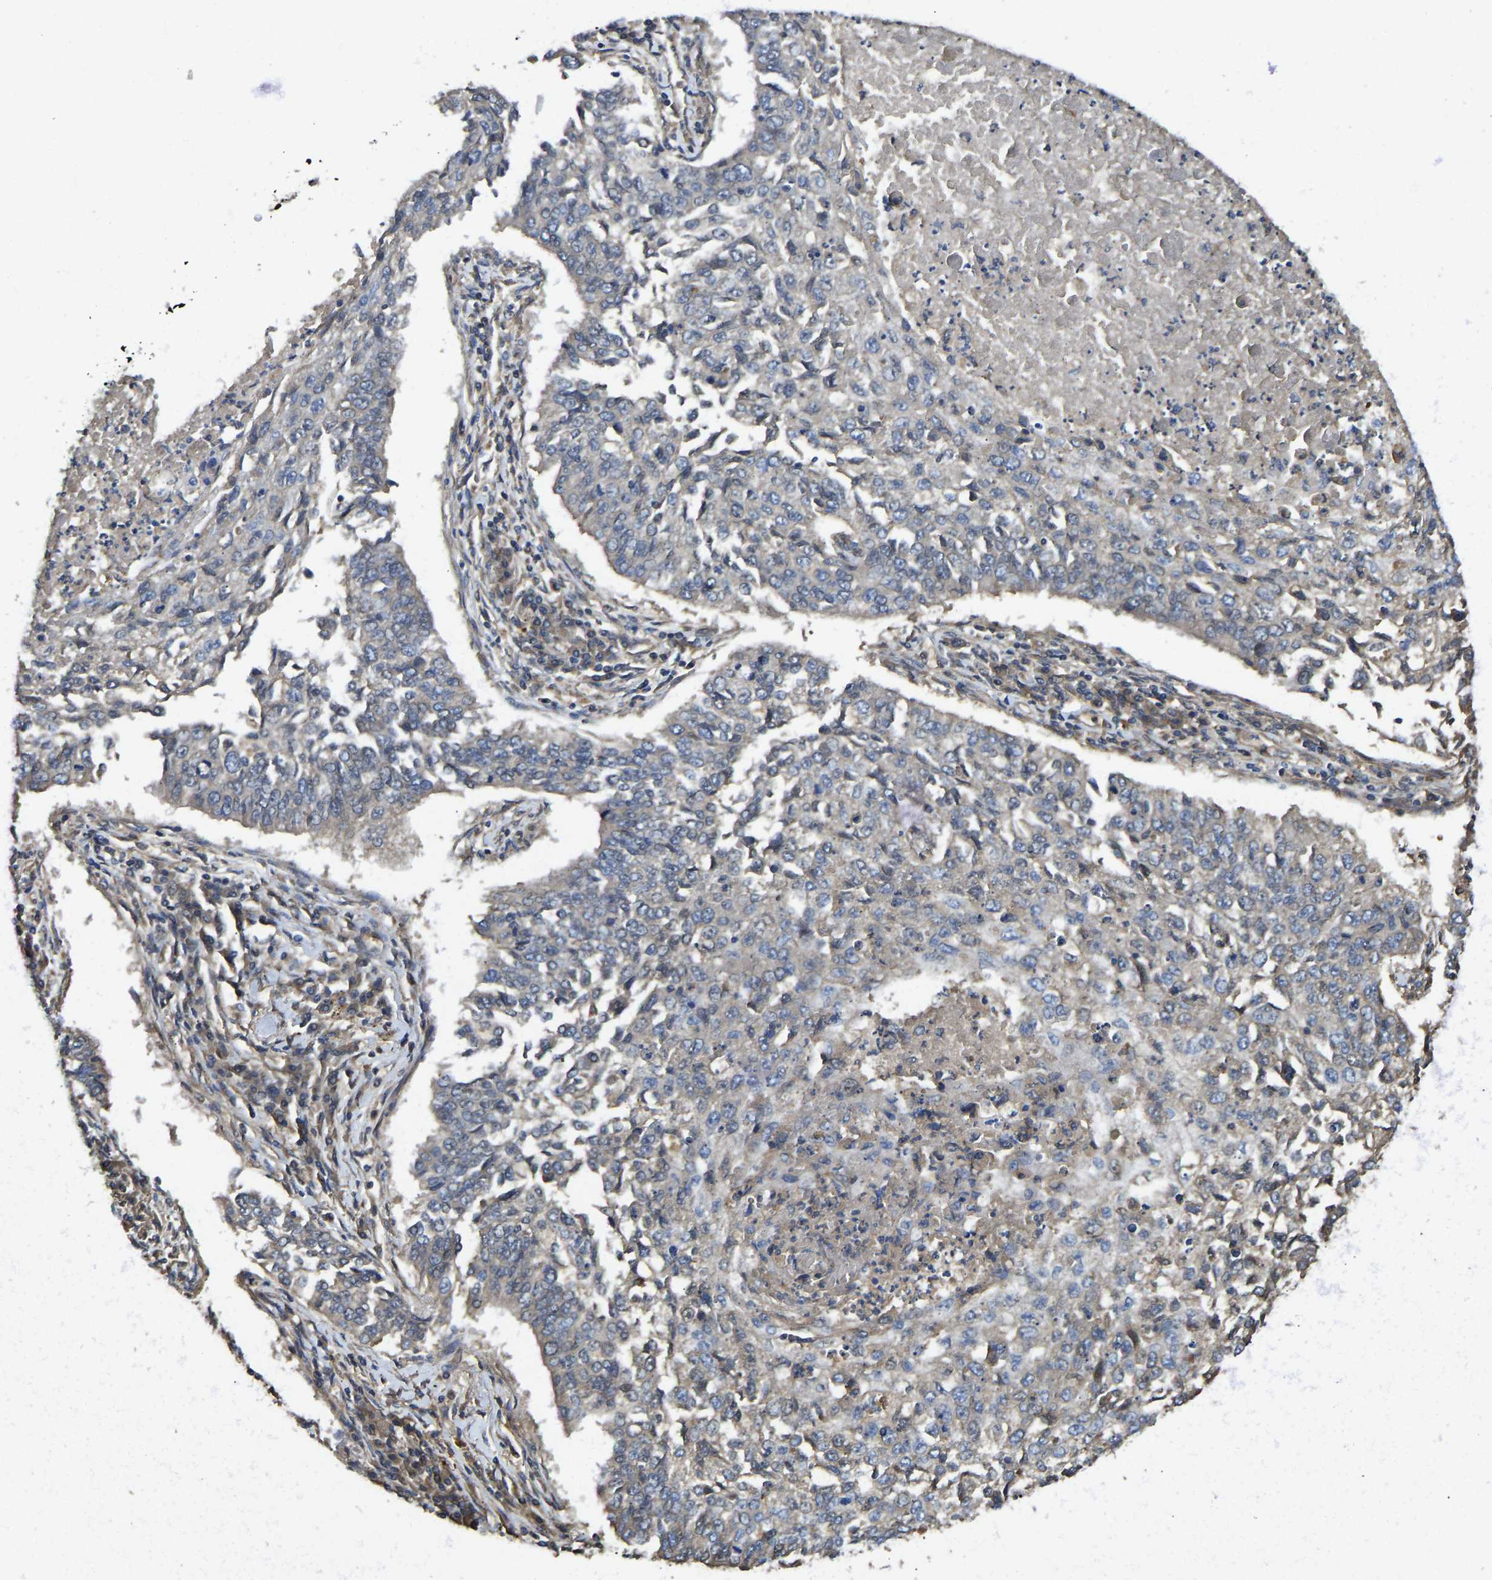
{"staining": {"intensity": "negative", "quantity": "none", "location": "none"}, "tissue": "lung cancer", "cell_type": "Tumor cells", "image_type": "cancer", "snomed": [{"axis": "morphology", "description": "Normal tissue, NOS"}, {"axis": "morphology", "description": "Squamous cell carcinoma, NOS"}, {"axis": "topography", "description": "Cartilage tissue"}, {"axis": "topography", "description": "Bronchus"}, {"axis": "topography", "description": "Lung"}], "caption": "High power microscopy image of an immunohistochemistry micrograph of squamous cell carcinoma (lung), revealing no significant staining in tumor cells.", "gene": "VCPKMT", "patient": {"sex": "female", "age": 49}}